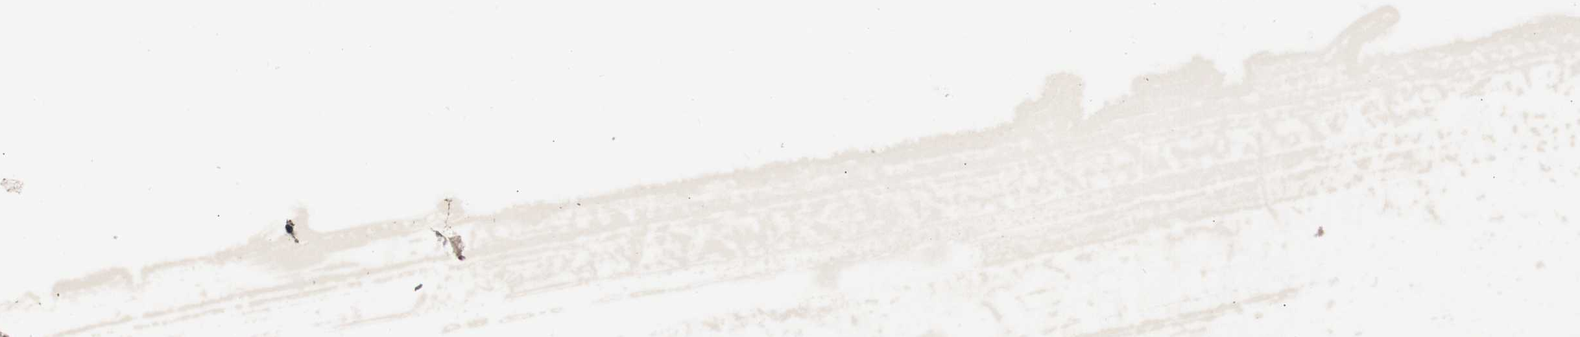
{"staining": {"intensity": "moderate", "quantity": ">75%", "location": "cytoplasmic/membranous"}, "tissue": "nasopharynx", "cell_type": "Respiratory epithelial cells", "image_type": "normal", "snomed": [{"axis": "morphology", "description": "Normal tissue, NOS"}, {"axis": "topography", "description": "Nasopharynx"}], "caption": "This is an image of IHC staining of benign nasopharynx, which shows moderate staining in the cytoplasmic/membranous of respiratory epithelial cells.", "gene": "CHST10", "patient": {"sex": "male", "age": 21}}